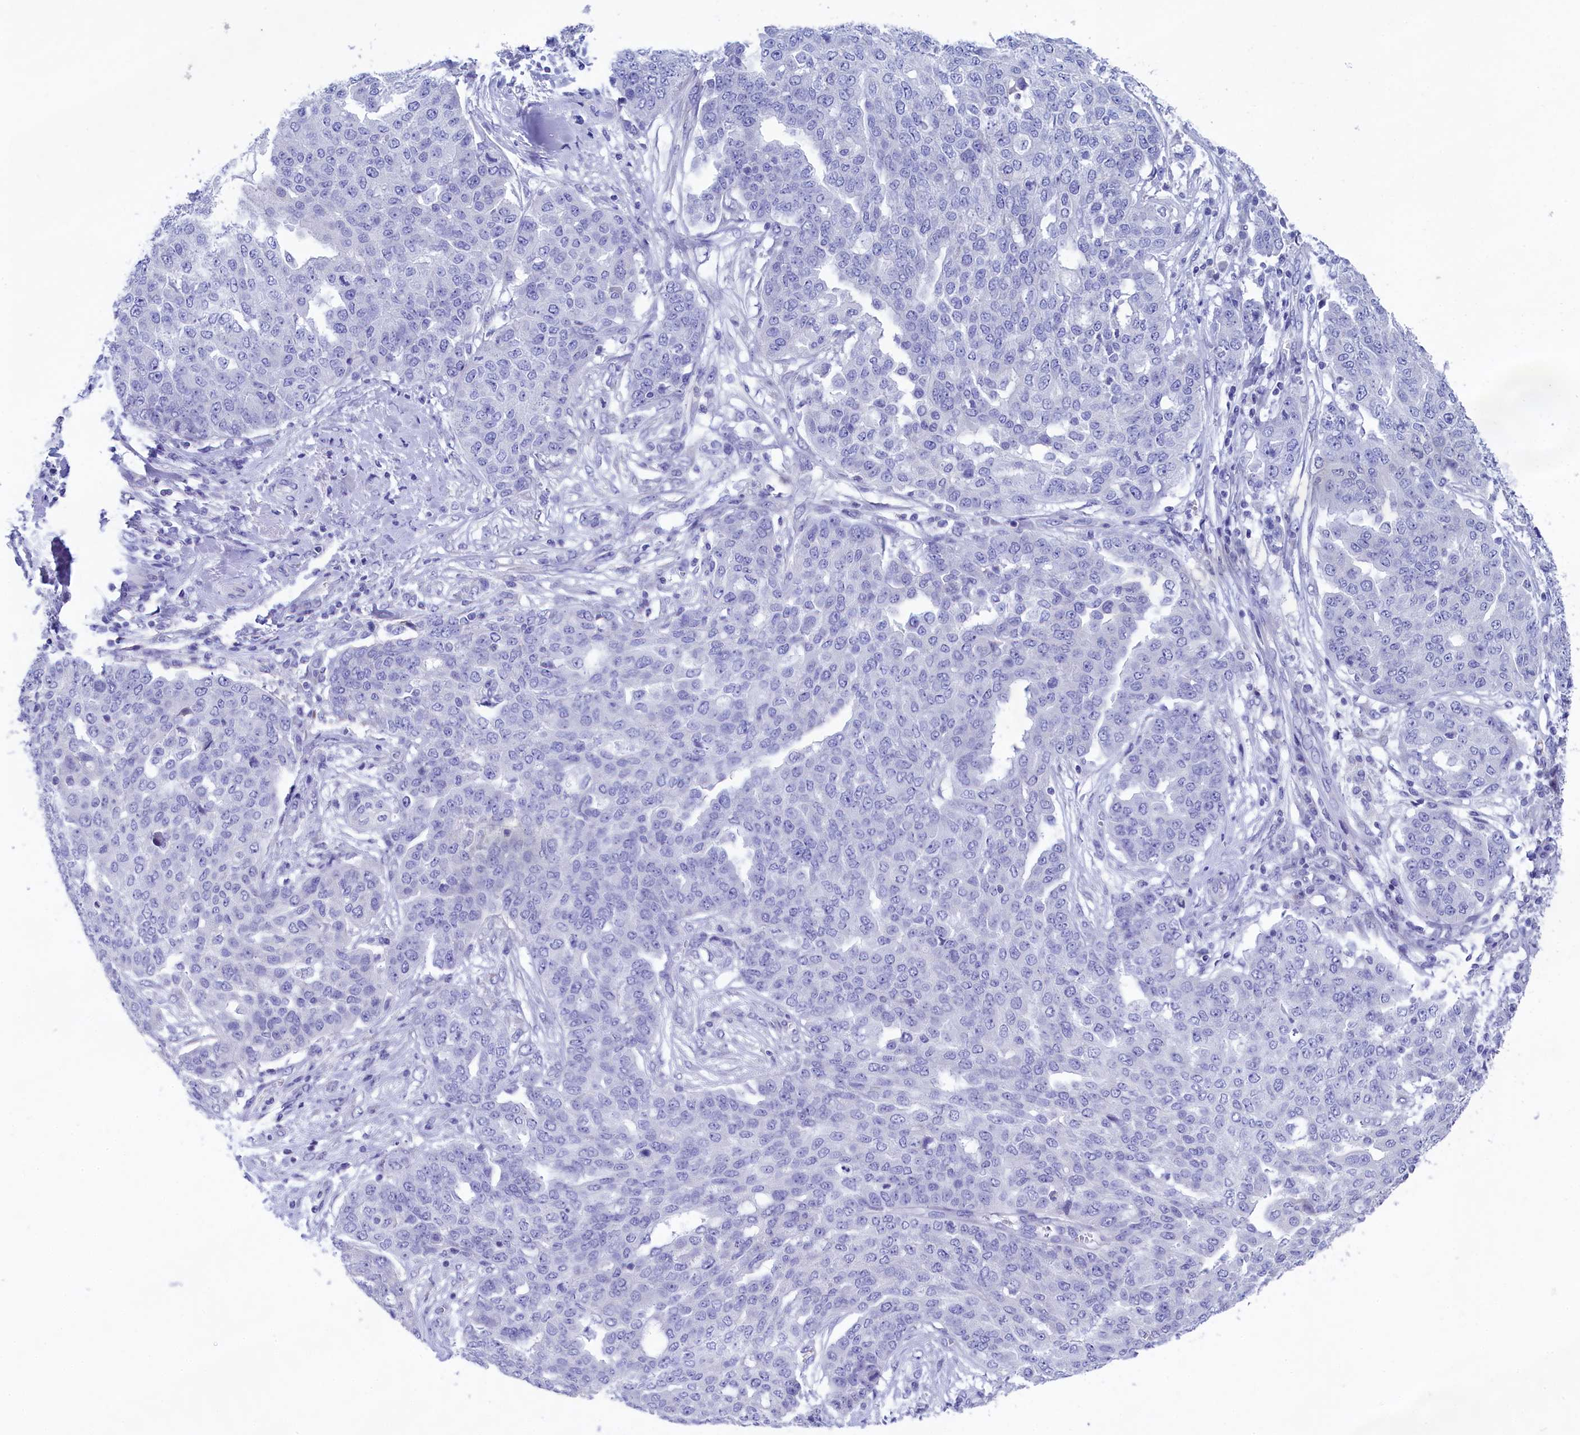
{"staining": {"intensity": "negative", "quantity": "none", "location": "none"}, "tissue": "ovarian cancer", "cell_type": "Tumor cells", "image_type": "cancer", "snomed": [{"axis": "morphology", "description": "Cystadenocarcinoma, serous, NOS"}, {"axis": "topography", "description": "Soft tissue"}, {"axis": "topography", "description": "Ovary"}], "caption": "Immunohistochemistry histopathology image of neoplastic tissue: human ovarian cancer stained with DAB (3,3'-diaminobenzidine) exhibits no significant protein positivity in tumor cells.", "gene": "PRDM12", "patient": {"sex": "female", "age": 57}}